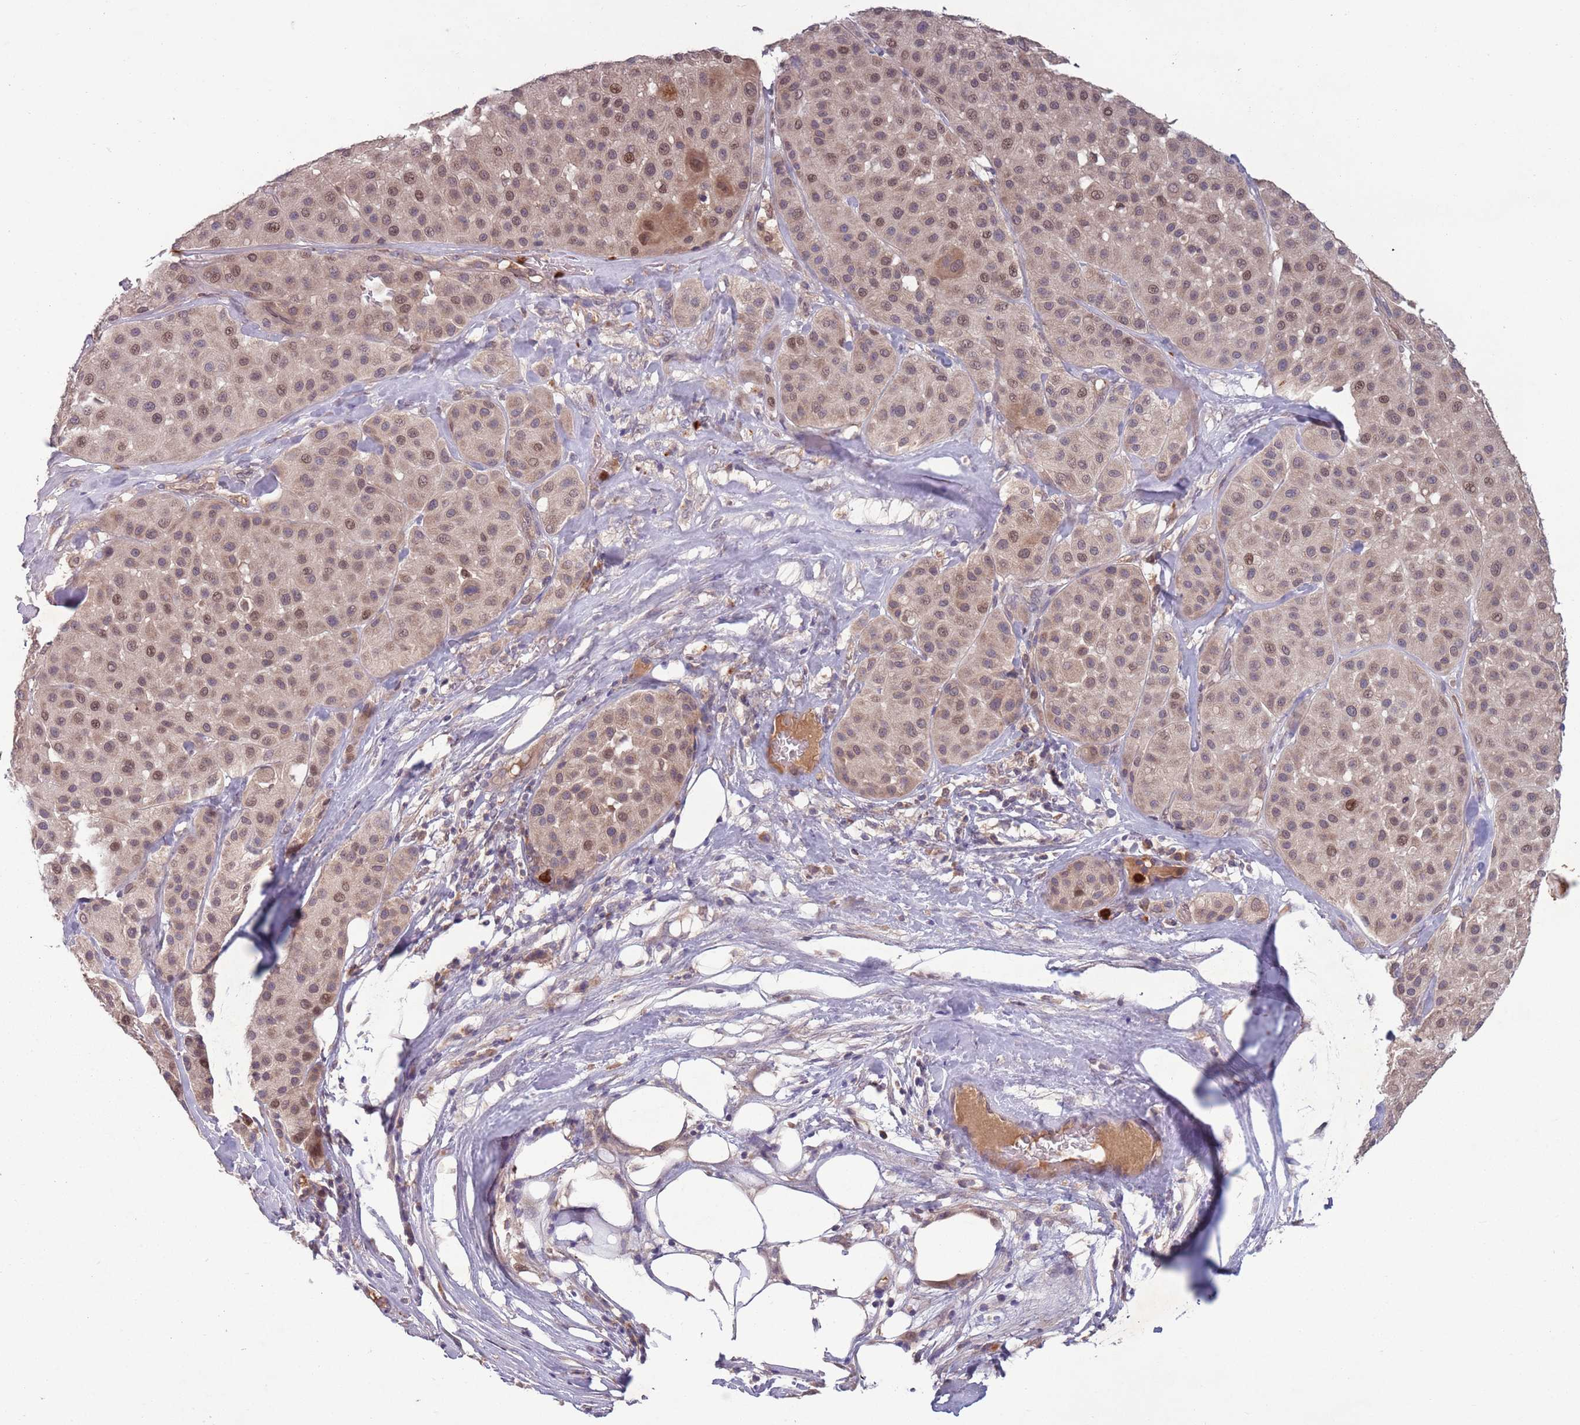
{"staining": {"intensity": "weak", "quantity": ">75%", "location": "nuclear"}, "tissue": "melanoma", "cell_type": "Tumor cells", "image_type": "cancer", "snomed": [{"axis": "morphology", "description": "Malignant melanoma, Metastatic site"}, {"axis": "topography", "description": "Smooth muscle"}], "caption": "Immunohistochemical staining of human malignant melanoma (metastatic site) shows low levels of weak nuclear expression in about >75% of tumor cells.", "gene": "TYW1", "patient": {"sex": "male", "age": 41}}